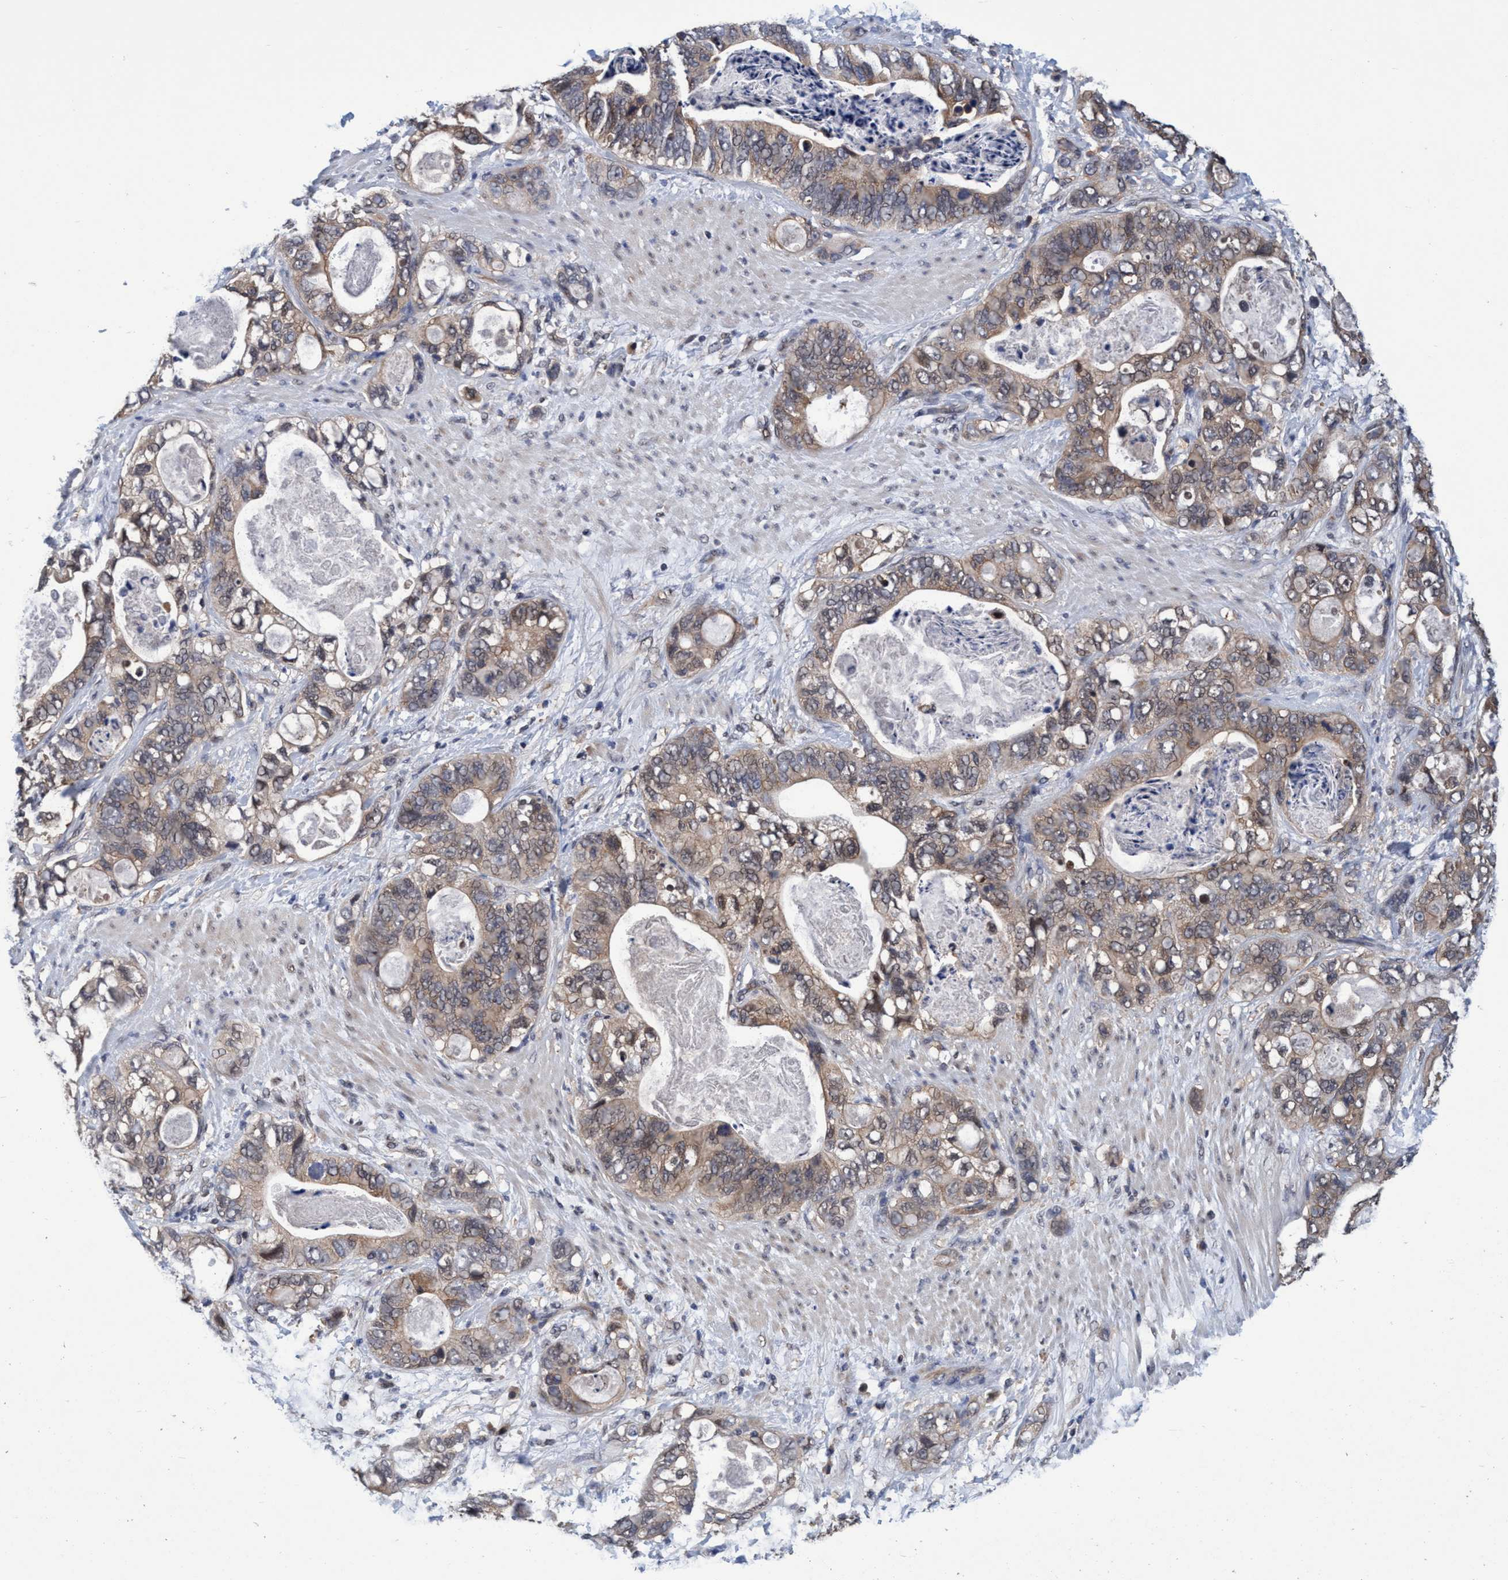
{"staining": {"intensity": "weak", "quantity": ">75%", "location": "cytoplasmic/membranous"}, "tissue": "stomach cancer", "cell_type": "Tumor cells", "image_type": "cancer", "snomed": [{"axis": "morphology", "description": "Normal tissue, NOS"}, {"axis": "morphology", "description": "Adenocarcinoma, NOS"}, {"axis": "topography", "description": "Stomach"}], "caption": "Weak cytoplasmic/membranous staining is appreciated in approximately >75% of tumor cells in adenocarcinoma (stomach).", "gene": "PSMD12", "patient": {"sex": "female", "age": 89}}